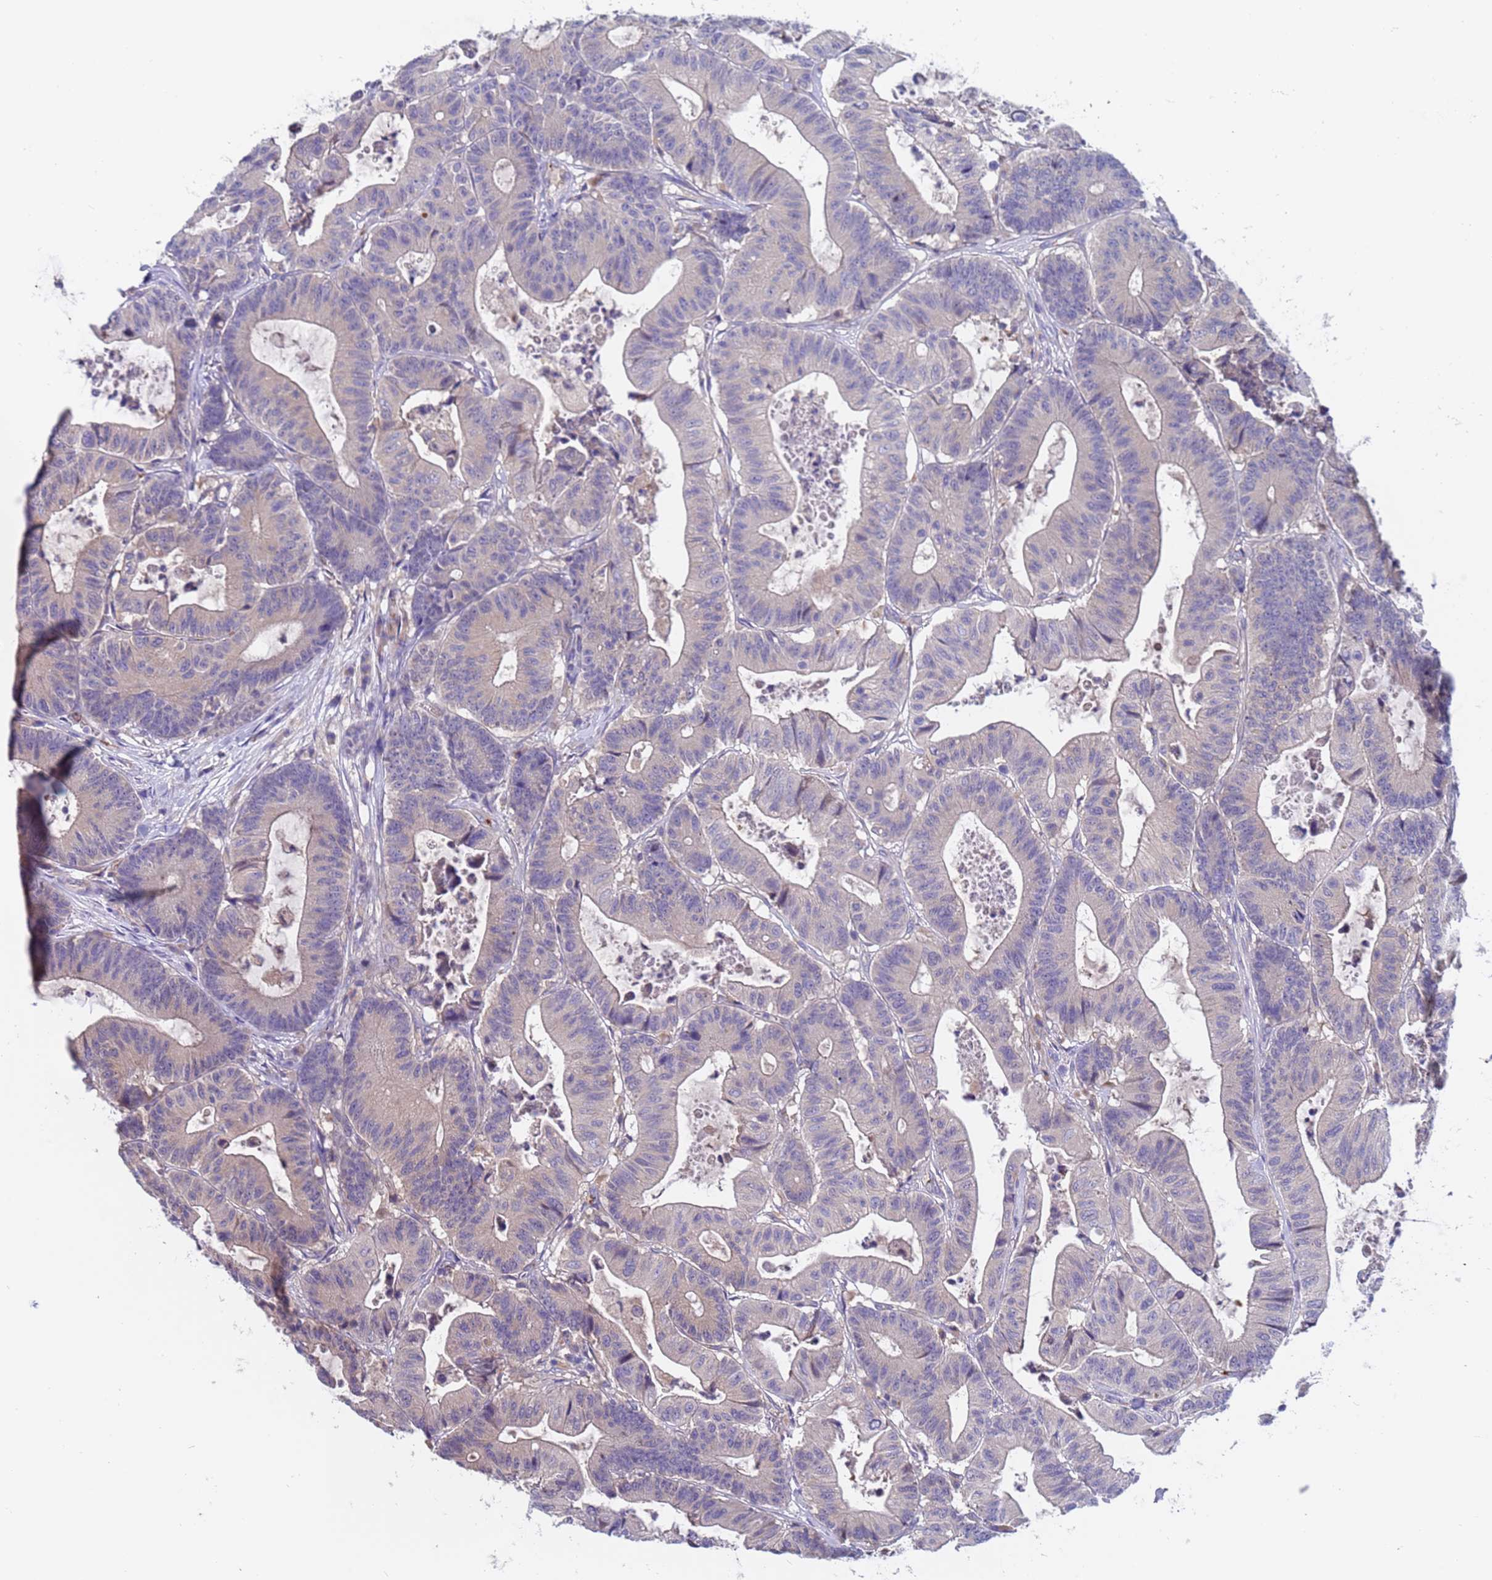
{"staining": {"intensity": "weak", "quantity": "<25%", "location": "cytoplasmic/membranous"}, "tissue": "colorectal cancer", "cell_type": "Tumor cells", "image_type": "cancer", "snomed": [{"axis": "morphology", "description": "Adenocarcinoma, NOS"}, {"axis": "topography", "description": "Colon"}], "caption": "IHC micrograph of colorectal cancer stained for a protein (brown), which demonstrates no positivity in tumor cells.", "gene": "ZNF248", "patient": {"sex": "female", "age": 84}}